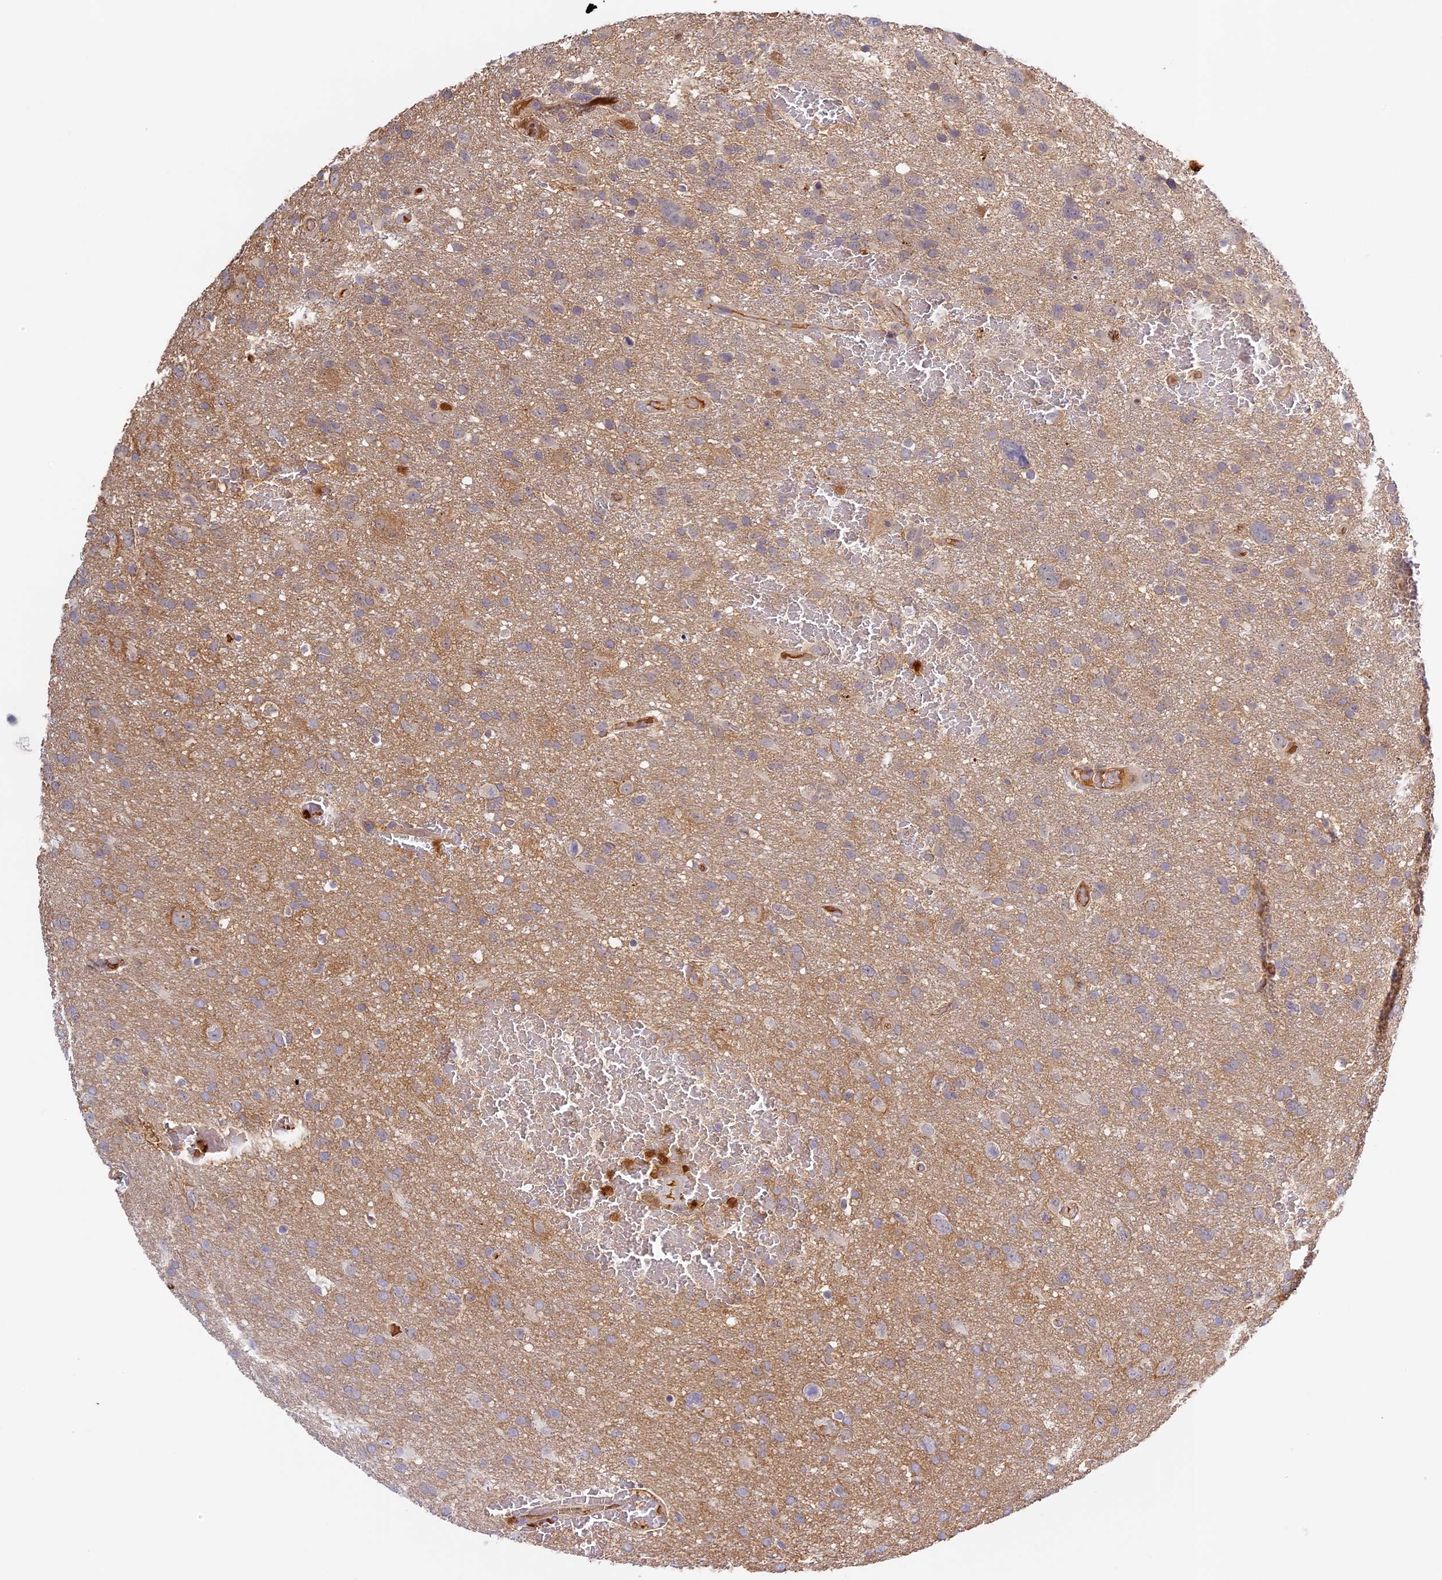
{"staining": {"intensity": "weak", "quantity": "<25%", "location": "cytoplasmic/membranous"}, "tissue": "glioma", "cell_type": "Tumor cells", "image_type": "cancer", "snomed": [{"axis": "morphology", "description": "Glioma, malignant, High grade"}, {"axis": "topography", "description": "Brain"}], "caption": "High magnification brightfield microscopy of malignant high-grade glioma stained with DAB (3,3'-diaminobenzidine) (brown) and counterstained with hematoxylin (blue): tumor cells show no significant positivity.", "gene": "ADGRD1", "patient": {"sex": "male", "age": 61}}